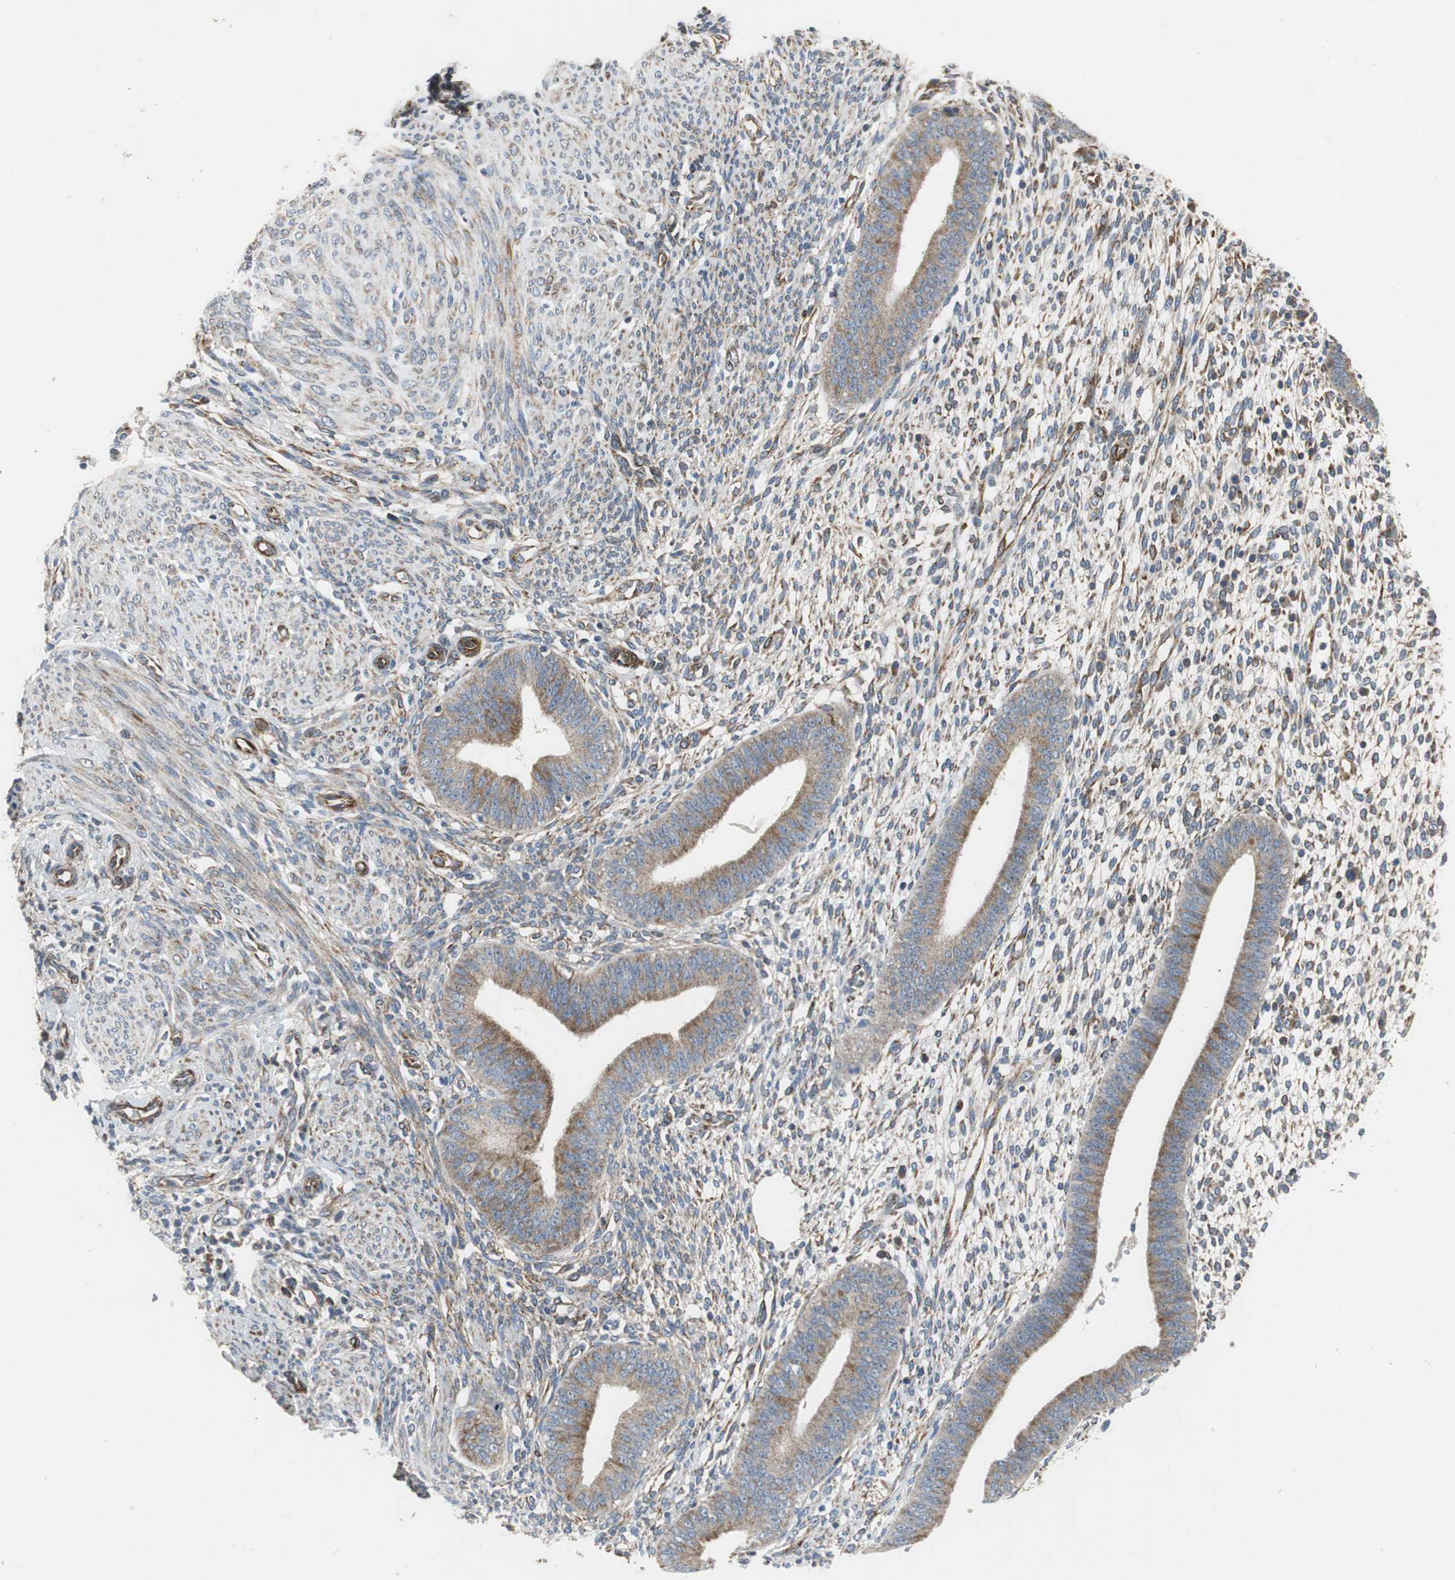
{"staining": {"intensity": "moderate", "quantity": ">75%", "location": "cytoplasmic/membranous"}, "tissue": "endometrium", "cell_type": "Cells in endometrial stroma", "image_type": "normal", "snomed": [{"axis": "morphology", "description": "Normal tissue, NOS"}, {"axis": "topography", "description": "Endometrium"}], "caption": "Brown immunohistochemical staining in unremarkable endometrium reveals moderate cytoplasmic/membranous expression in about >75% of cells in endometrial stroma.", "gene": "ISCU", "patient": {"sex": "female", "age": 35}}